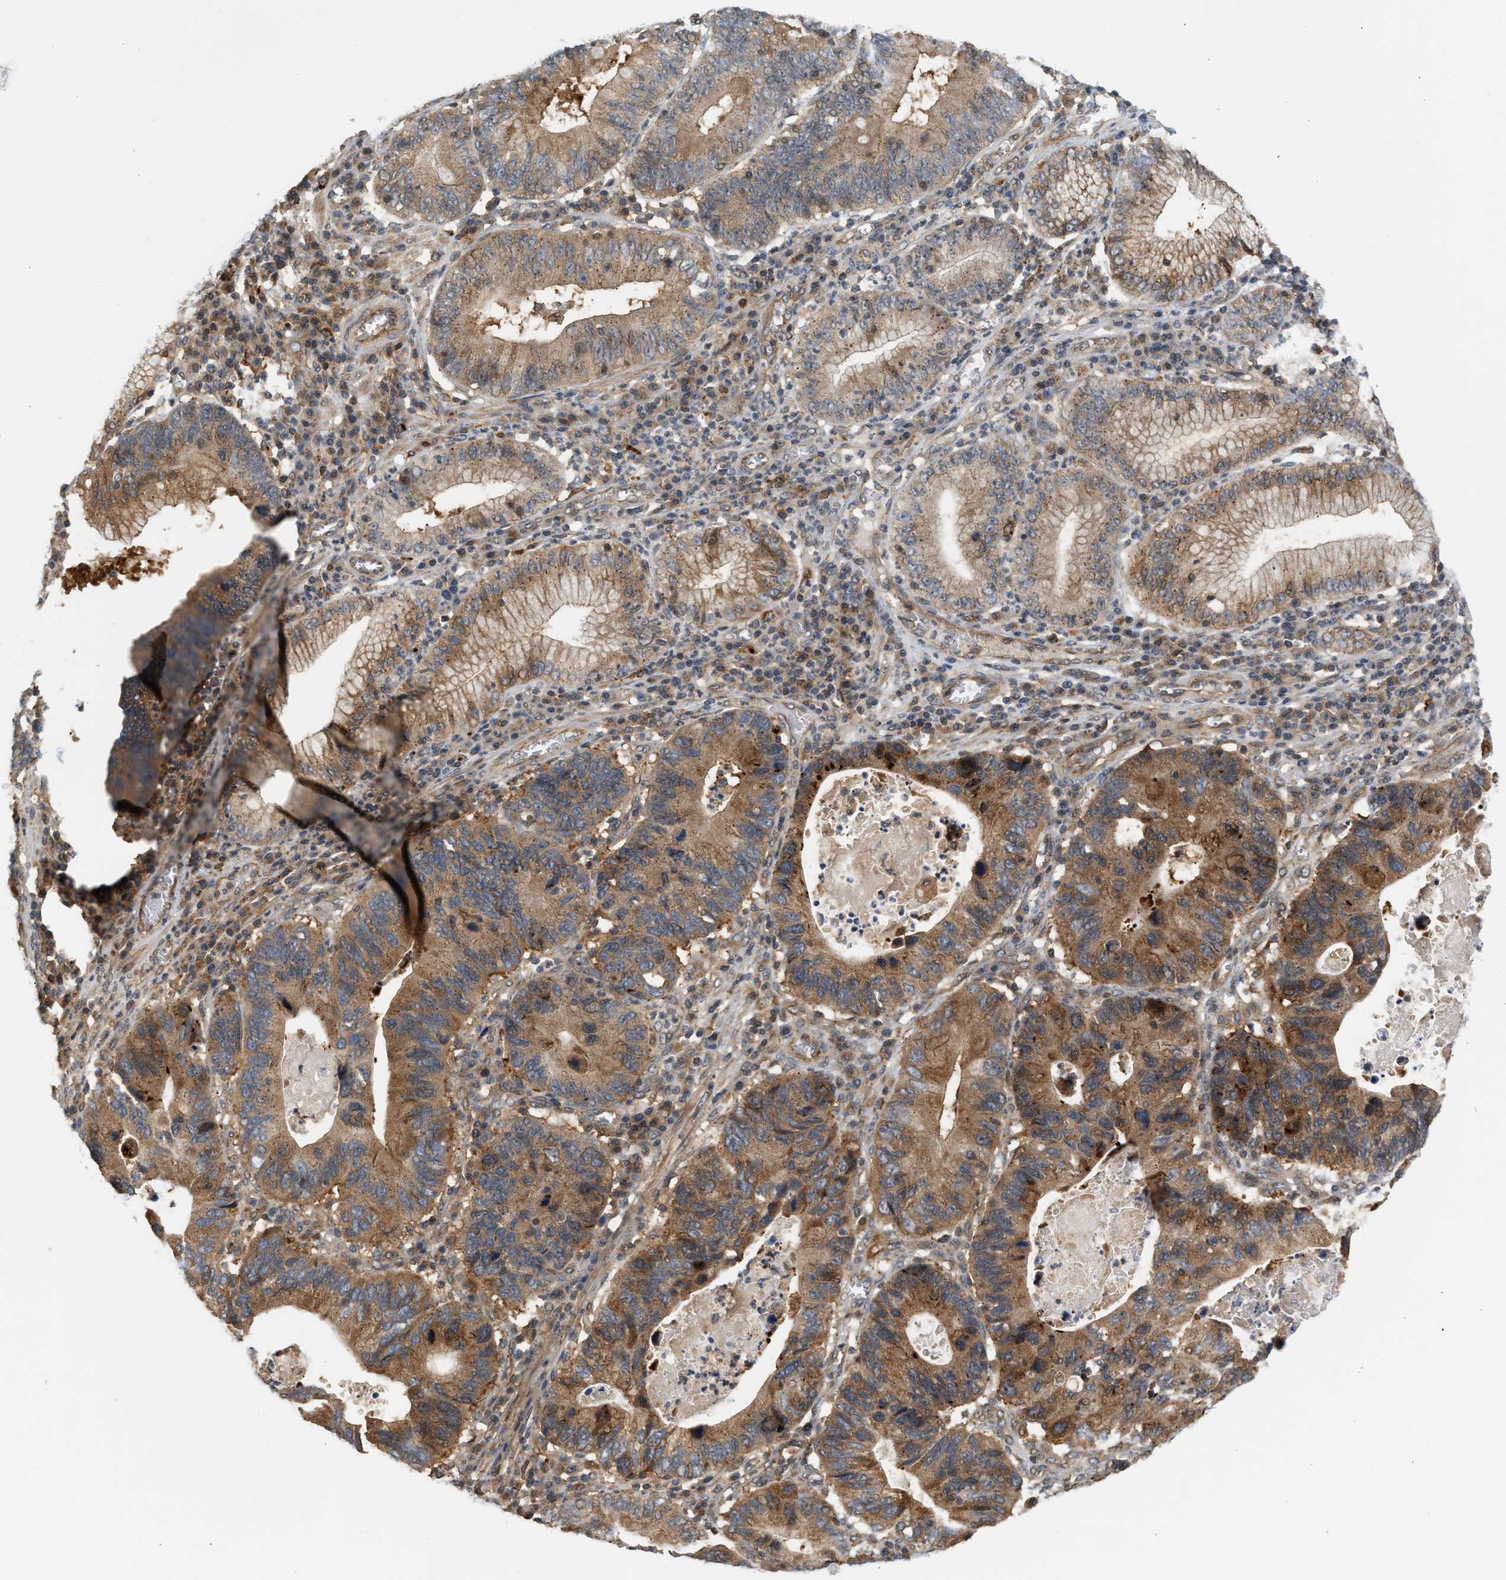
{"staining": {"intensity": "moderate", "quantity": ">75%", "location": "cytoplasmic/membranous"}, "tissue": "stomach cancer", "cell_type": "Tumor cells", "image_type": "cancer", "snomed": [{"axis": "morphology", "description": "Adenocarcinoma, NOS"}, {"axis": "topography", "description": "Stomach"}], "caption": "The immunohistochemical stain labels moderate cytoplasmic/membranous staining in tumor cells of adenocarcinoma (stomach) tissue. The staining was performed using DAB (3,3'-diaminobenzidine), with brown indicating positive protein expression. Nuclei are stained blue with hematoxylin.", "gene": "MAP2K5", "patient": {"sex": "male", "age": 59}}